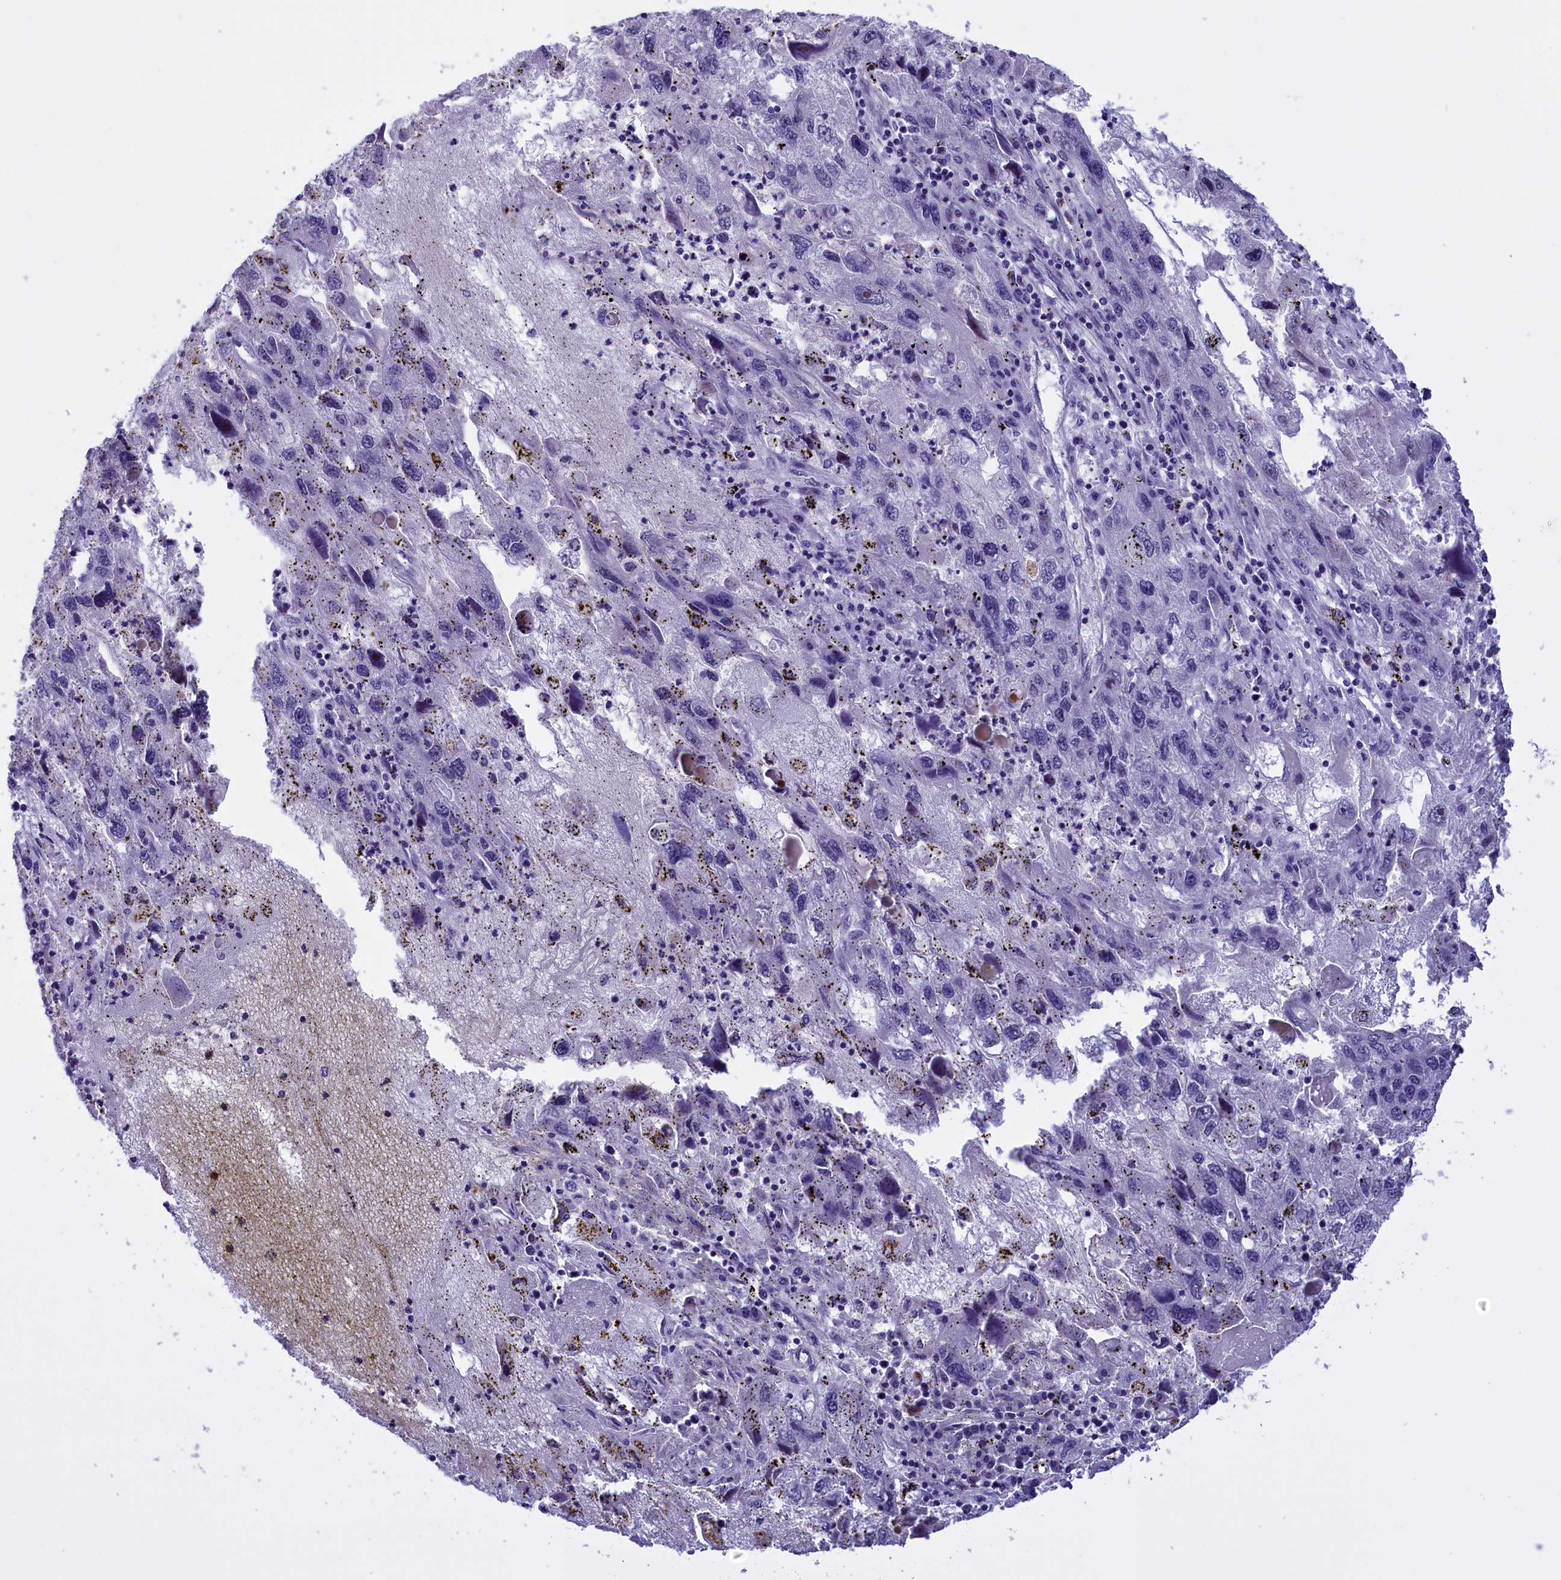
{"staining": {"intensity": "negative", "quantity": "none", "location": "none"}, "tissue": "endometrial cancer", "cell_type": "Tumor cells", "image_type": "cancer", "snomed": [{"axis": "morphology", "description": "Adenocarcinoma, NOS"}, {"axis": "topography", "description": "Endometrium"}], "caption": "This is a micrograph of immunohistochemistry staining of adenocarcinoma (endometrial), which shows no expression in tumor cells. The staining is performed using DAB (3,3'-diaminobenzidine) brown chromogen with nuclei counter-stained in using hematoxylin.", "gene": "TBL3", "patient": {"sex": "female", "age": 49}}